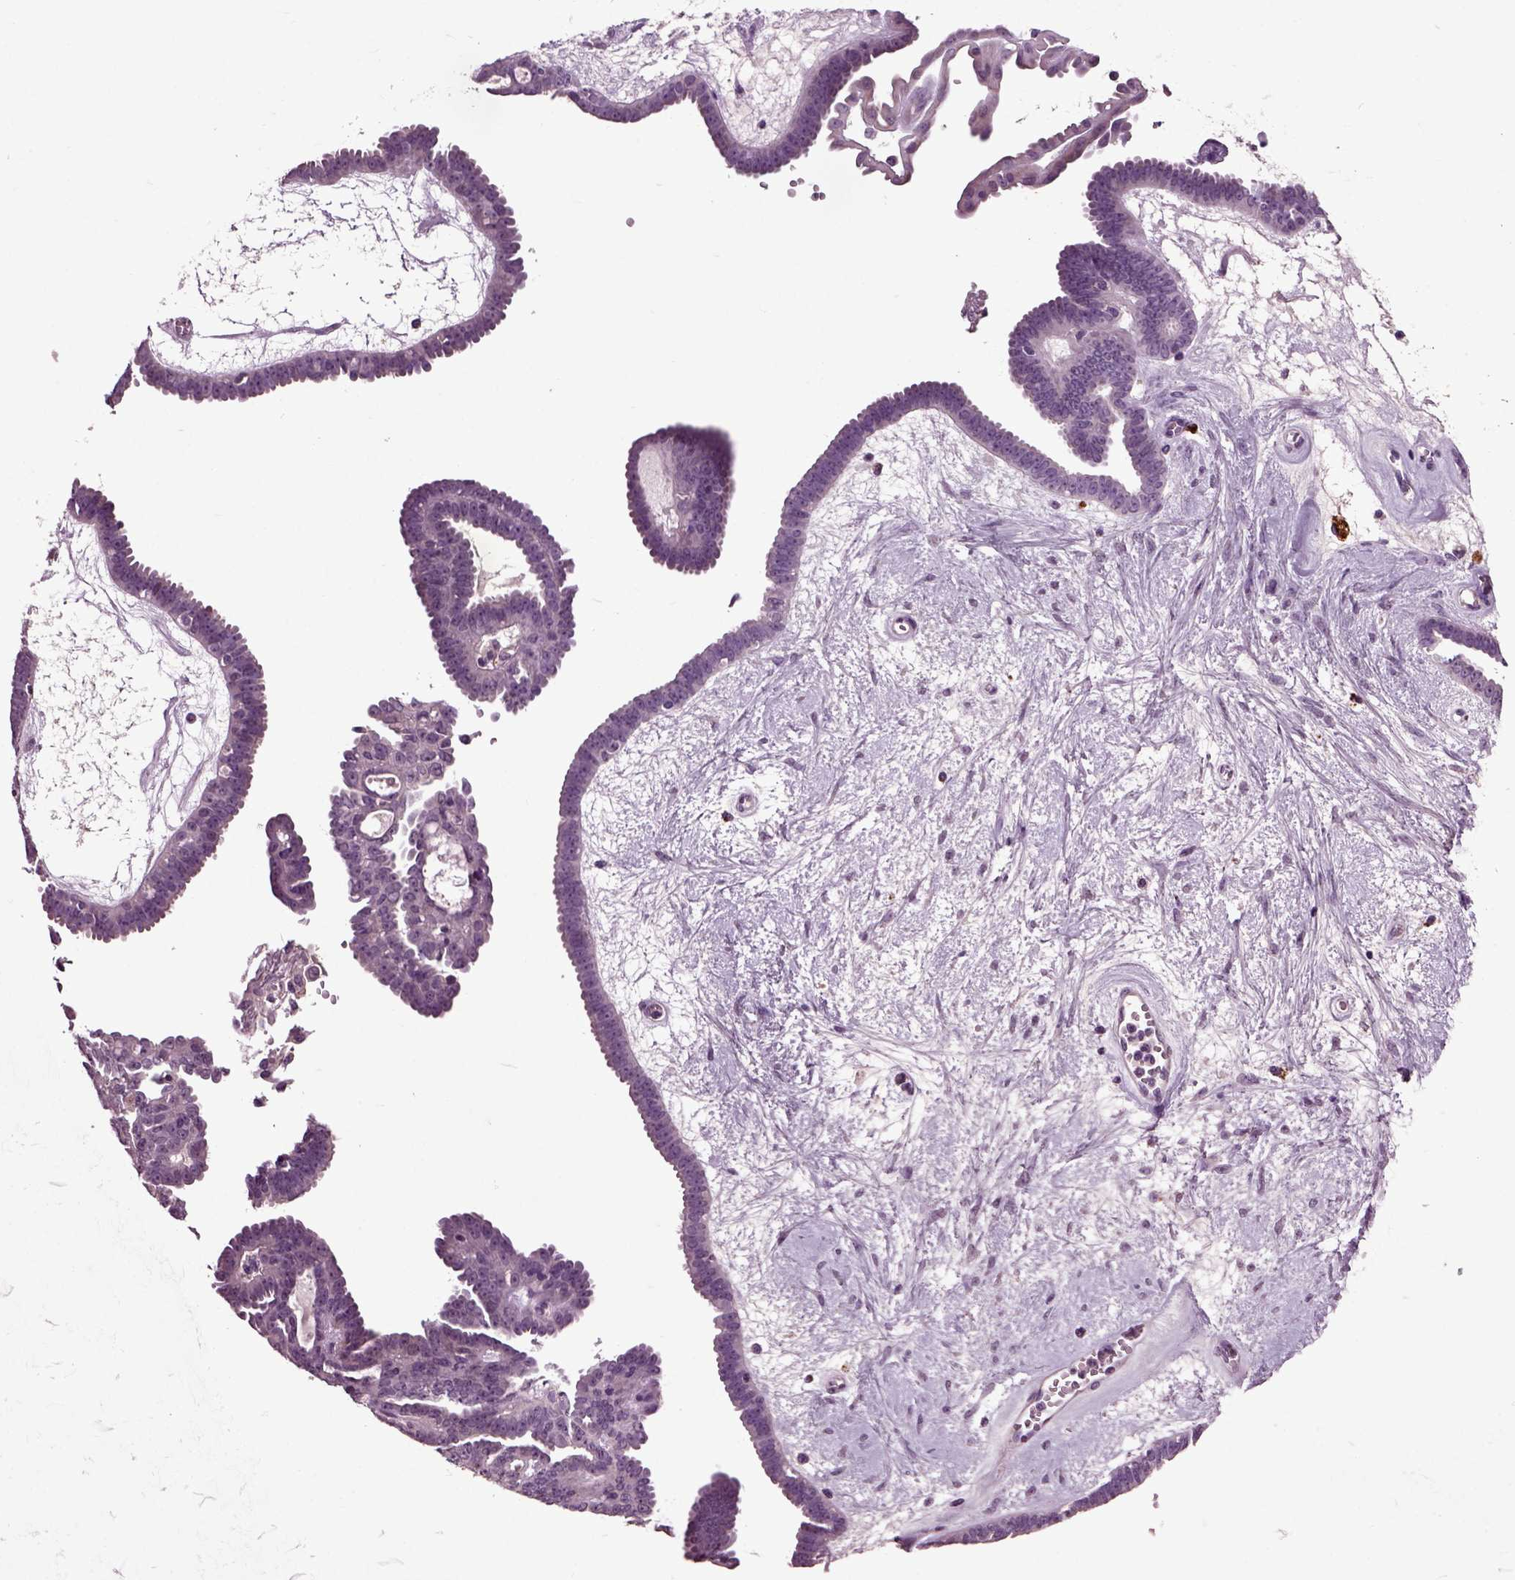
{"staining": {"intensity": "negative", "quantity": "none", "location": "none"}, "tissue": "ovarian cancer", "cell_type": "Tumor cells", "image_type": "cancer", "snomed": [{"axis": "morphology", "description": "Cystadenocarcinoma, serous, NOS"}, {"axis": "topography", "description": "Ovary"}], "caption": "Protein analysis of ovarian cancer (serous cystadenocarcinoma) demonstrates no significant positivity in tumor cells.", "gene": "CRHR1", "patient": {"sex": "female", "age": 71}}